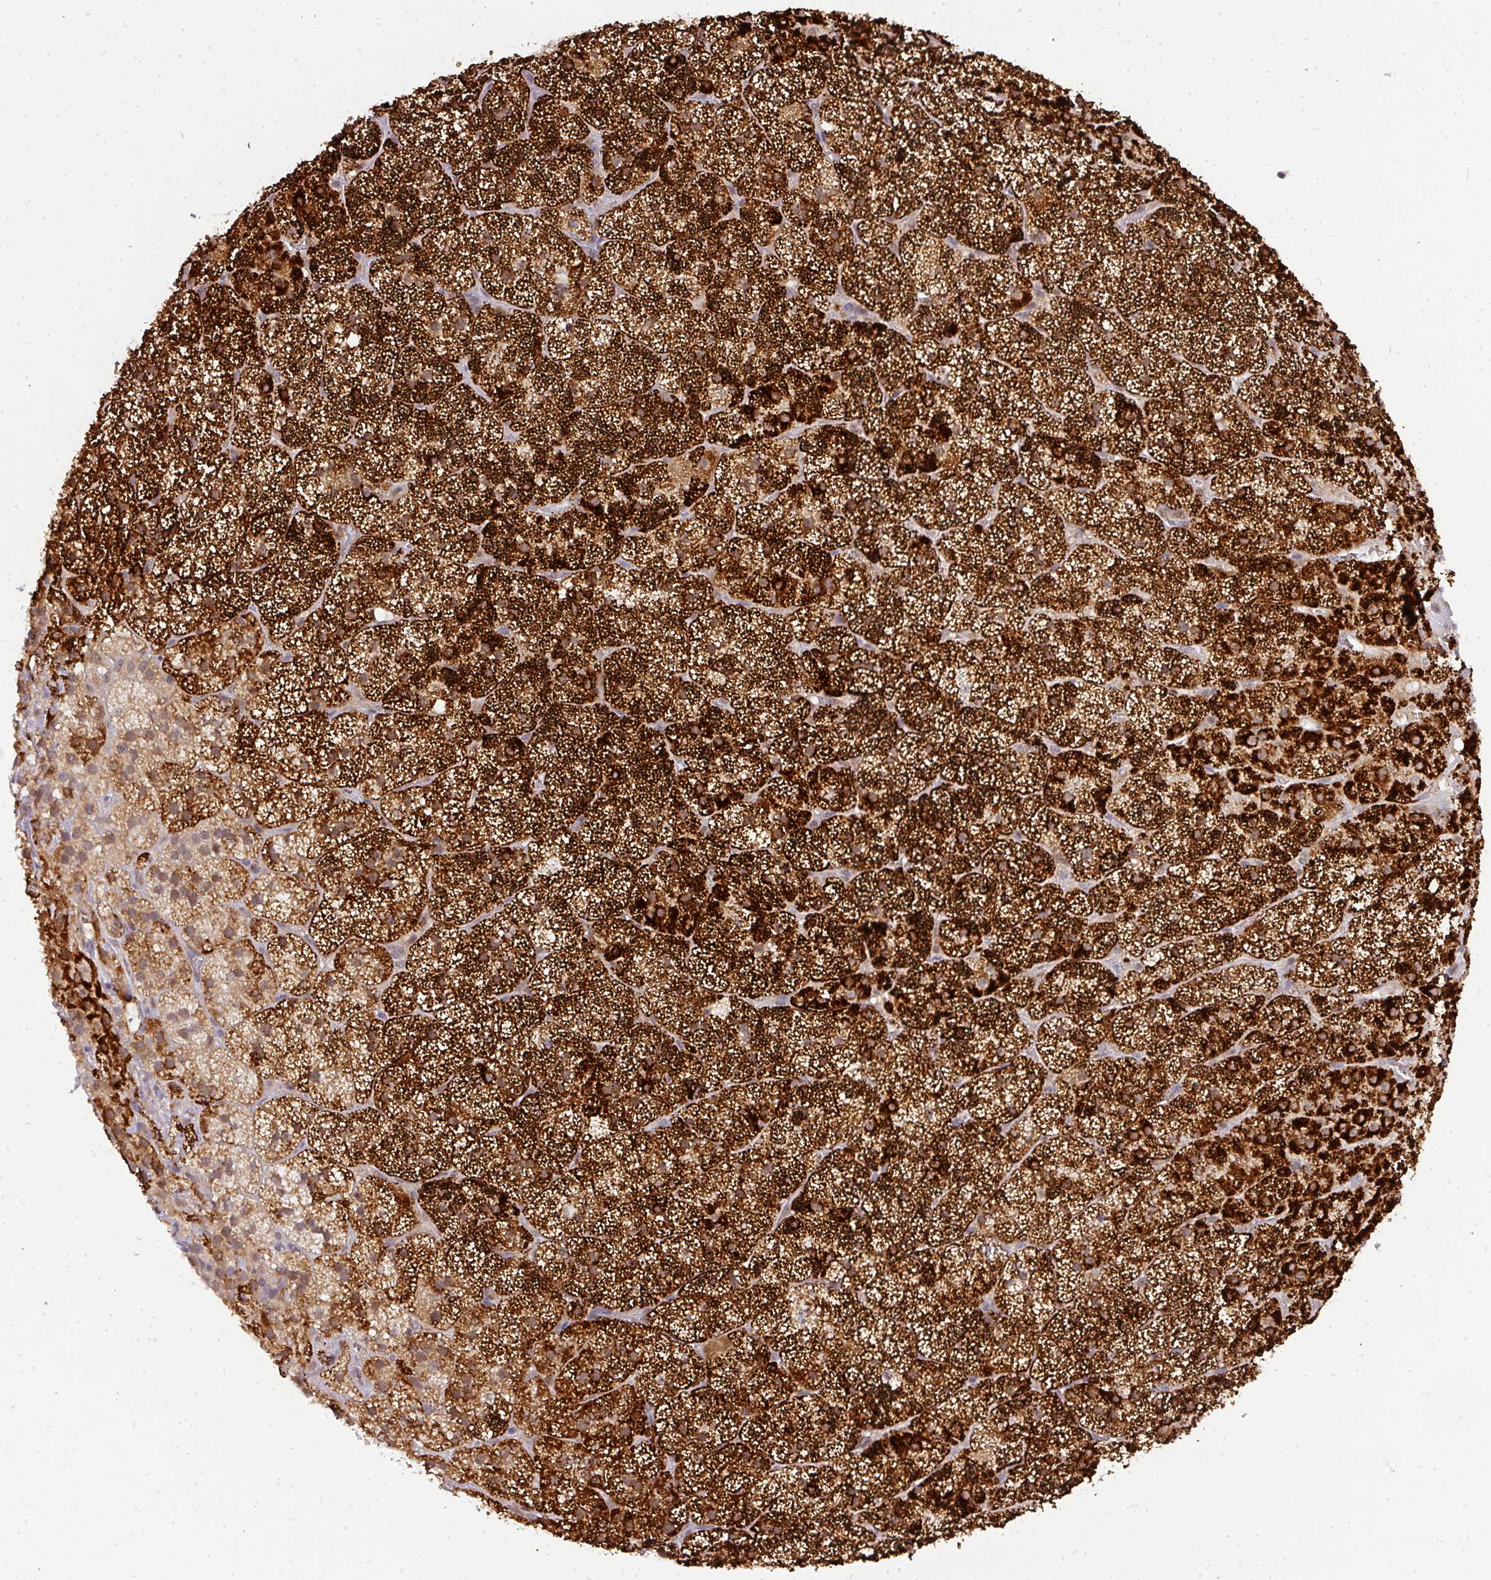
{"staining": {"intensity": "strong", "quantity": "25%-75%", "location": "cytoplasmic/membranous"}, "tissue": "adrenal gland", "cell_type": "Glandular cells", "image_type": "normal", "snomed": [{"axis": "morphology", "description": "Normal tissue, NOS"}, {"axis": "topography", "description": "Adrenal gland"}], "caption": "IHC of benign adrenal gland reveals high levels of strong cytoplasmic/membranous positivity in about 25%-75% of glandular cells. IHC stains the protein in brown and the nuclei are stained blue.", "gene": "RANBP9", "patient": {"sex": "male", "age": 57}}